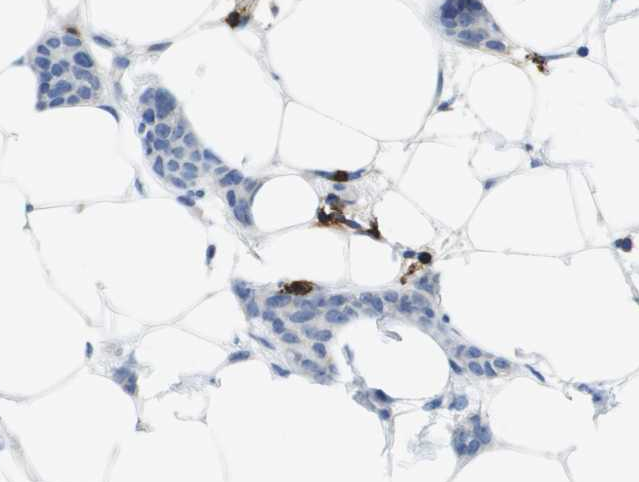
{"staining": {"intensity": "negative", "quantity": "none", "location": "none"}, "tissue": "breast cancer", "cell_type": "Tumor cells", "image_type": "cancer", "snomed": [{"axis": "morphology", "description": "Lobular carcinoma"}, {"axis": "topography", "description": "Skin"}, {"axis": "topography", "description": "Breast"}], "caption": "Immunohistochemical staining of human breast lobular carcinoma shows no significant expression in tumor cells. The staining was performed using DAB to visualize the protein expression in brown, while the nuclei were stained in blue with hematoxylin (Magnification: 20x).", "gene": "MS4A1", "patient": {"sex": "female", "age": 46}}